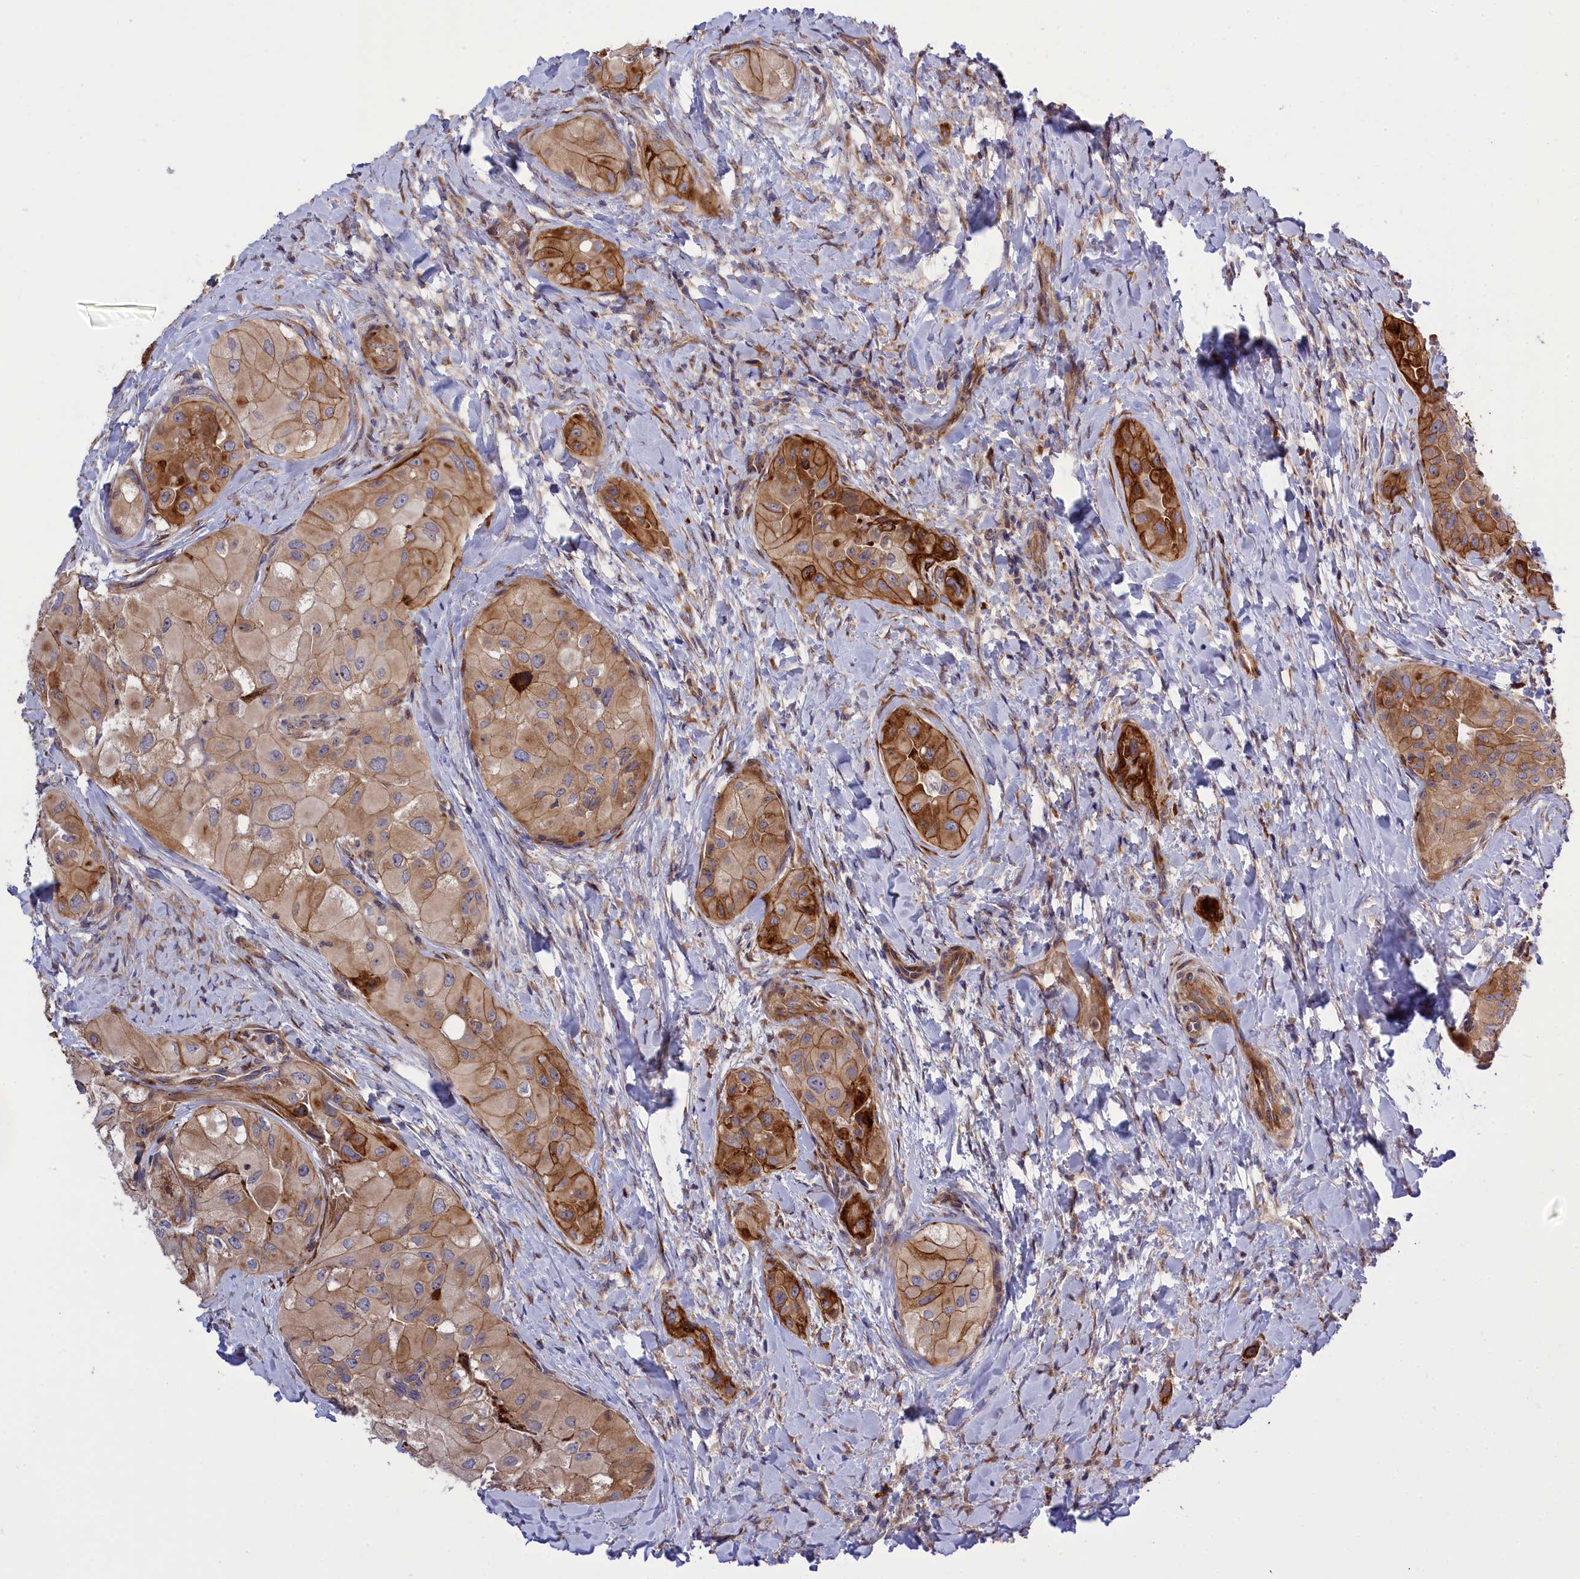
{"staining": {"intensity": "moderate", "quantity": ">75%", "location": "cytoplasmic/membranous"}, "tissue": "thyroid cancer", "cell_type": "Tumor cells", "image_type": "cancer", "snomed": [{"axis": "morphology", "description": "Normal tissue, NOS"}, {"axis": "morphology", "description": "Papillary adenocarcinoma, NOS"}, {"axis": "topography", "description": "Thyroid gland"}], "caption": "Human thyroid cancer (papillary adenocarcinoma) stained with a brown dye displays moderate cytoplasmic/membranous positive positivity in approximately >75% of tumor cells.", "gene": "DDX60L", "patient": {"sex": "female", "age": 59}}